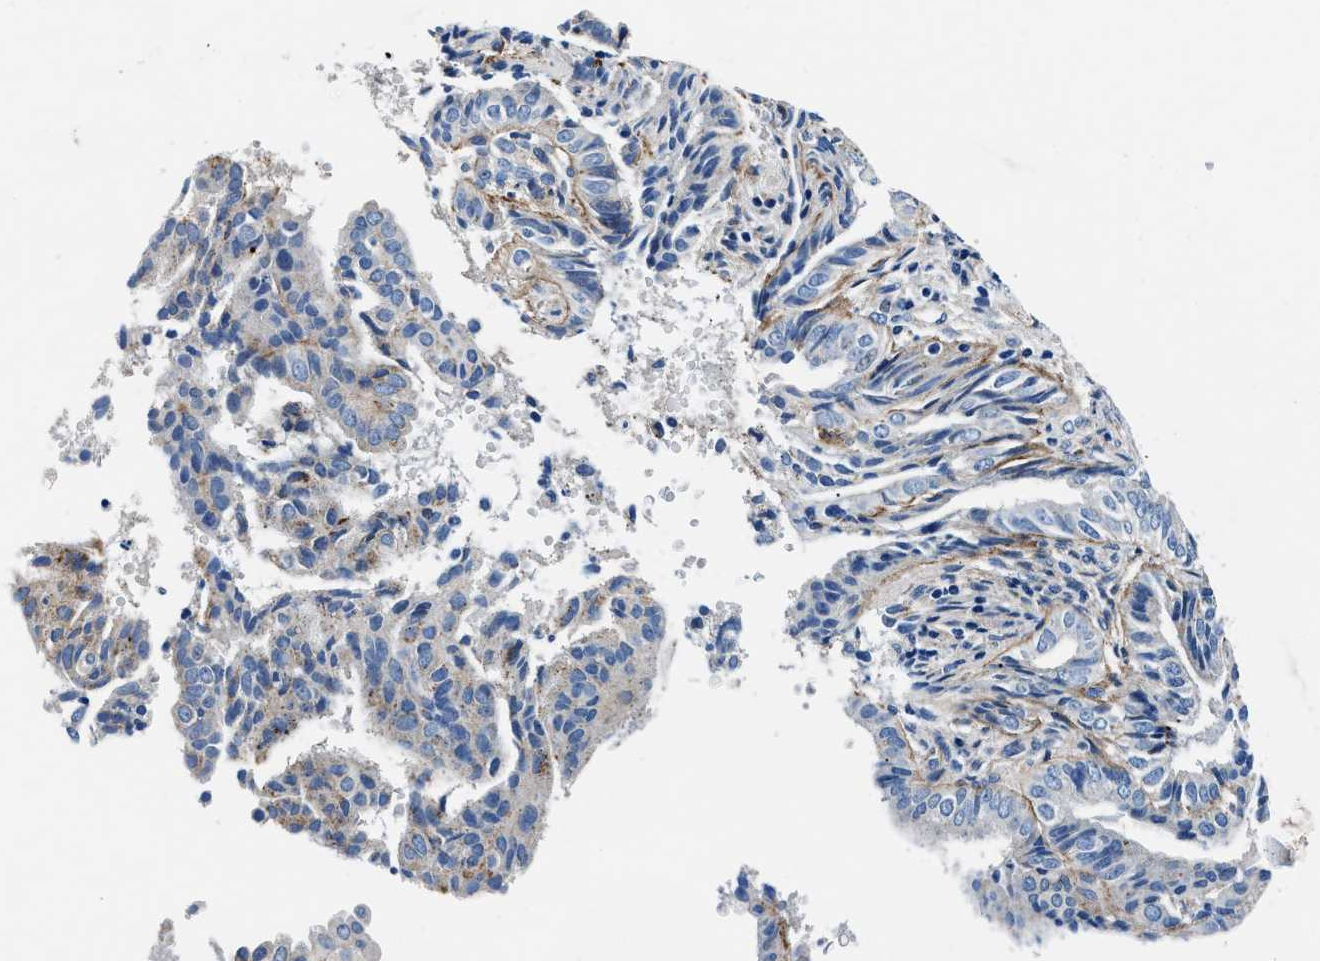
{"staining": {"intensity": "negative", "quantity": "none", "location": "none"}, "tissue": "endometrial cancer", "cell_type": "Tumor cells", "image_type": "cancer", "snomed": [{"axis": "morphology", "description": "Adenocarcinoma, NOS"}, {"axis": "topography", "description": "Endometrium"}], "caption": "Tumor cells are negative for protein expression in human endometrial adenocarcinoma.", "gene": "DAG1", "patient": {"sex": "female", "age": 58}}